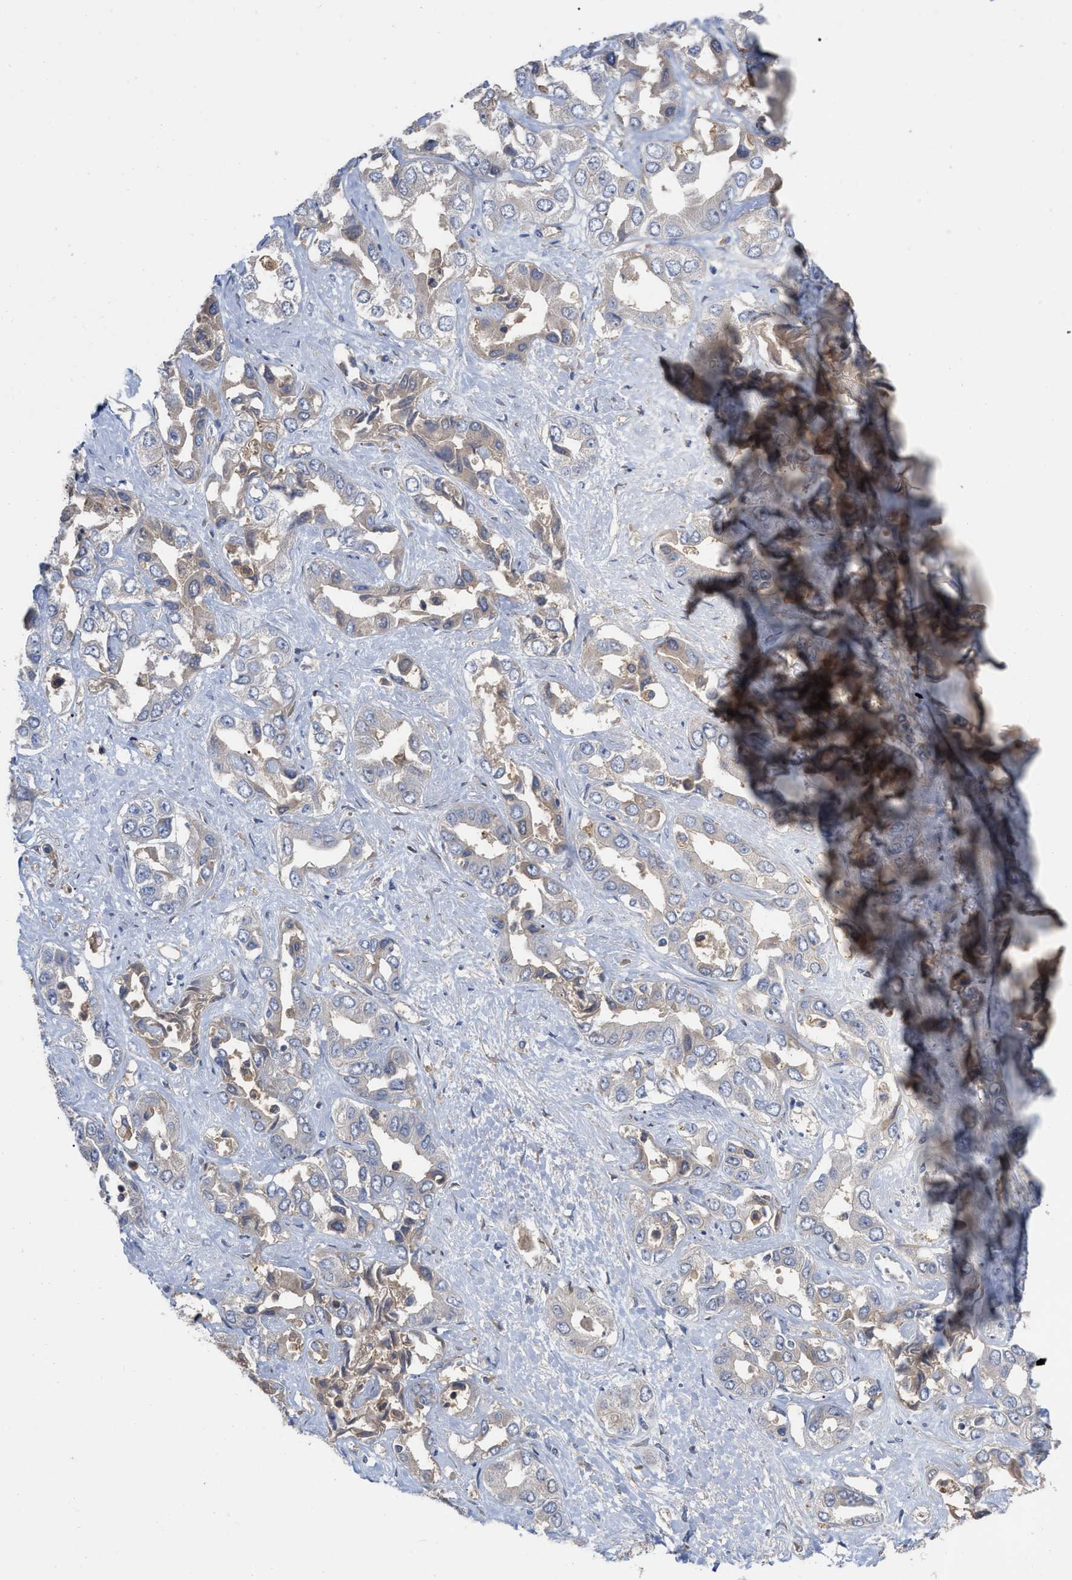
{"staining": {"intensity": "weak", "quantity": "<25%", "location": "cytoplasmic/membranous"}, "tissue": "liver cancer", "cell_type": "Tumor cells", "image_type": "cancer", "snomed": [{"axis": "morphology", "description": "Cholangiocarcinoma"}, {"axis": "topography", "description": "Liver"}], "caption": "Immunohistochemistry of human liver cholangiocarcinoma exhibits no staining in tumor cells. (IHC, brightfield microscopy, high magnification).", "gene": "RABEP1", "patient": {"sex": "female", "age": 52}}